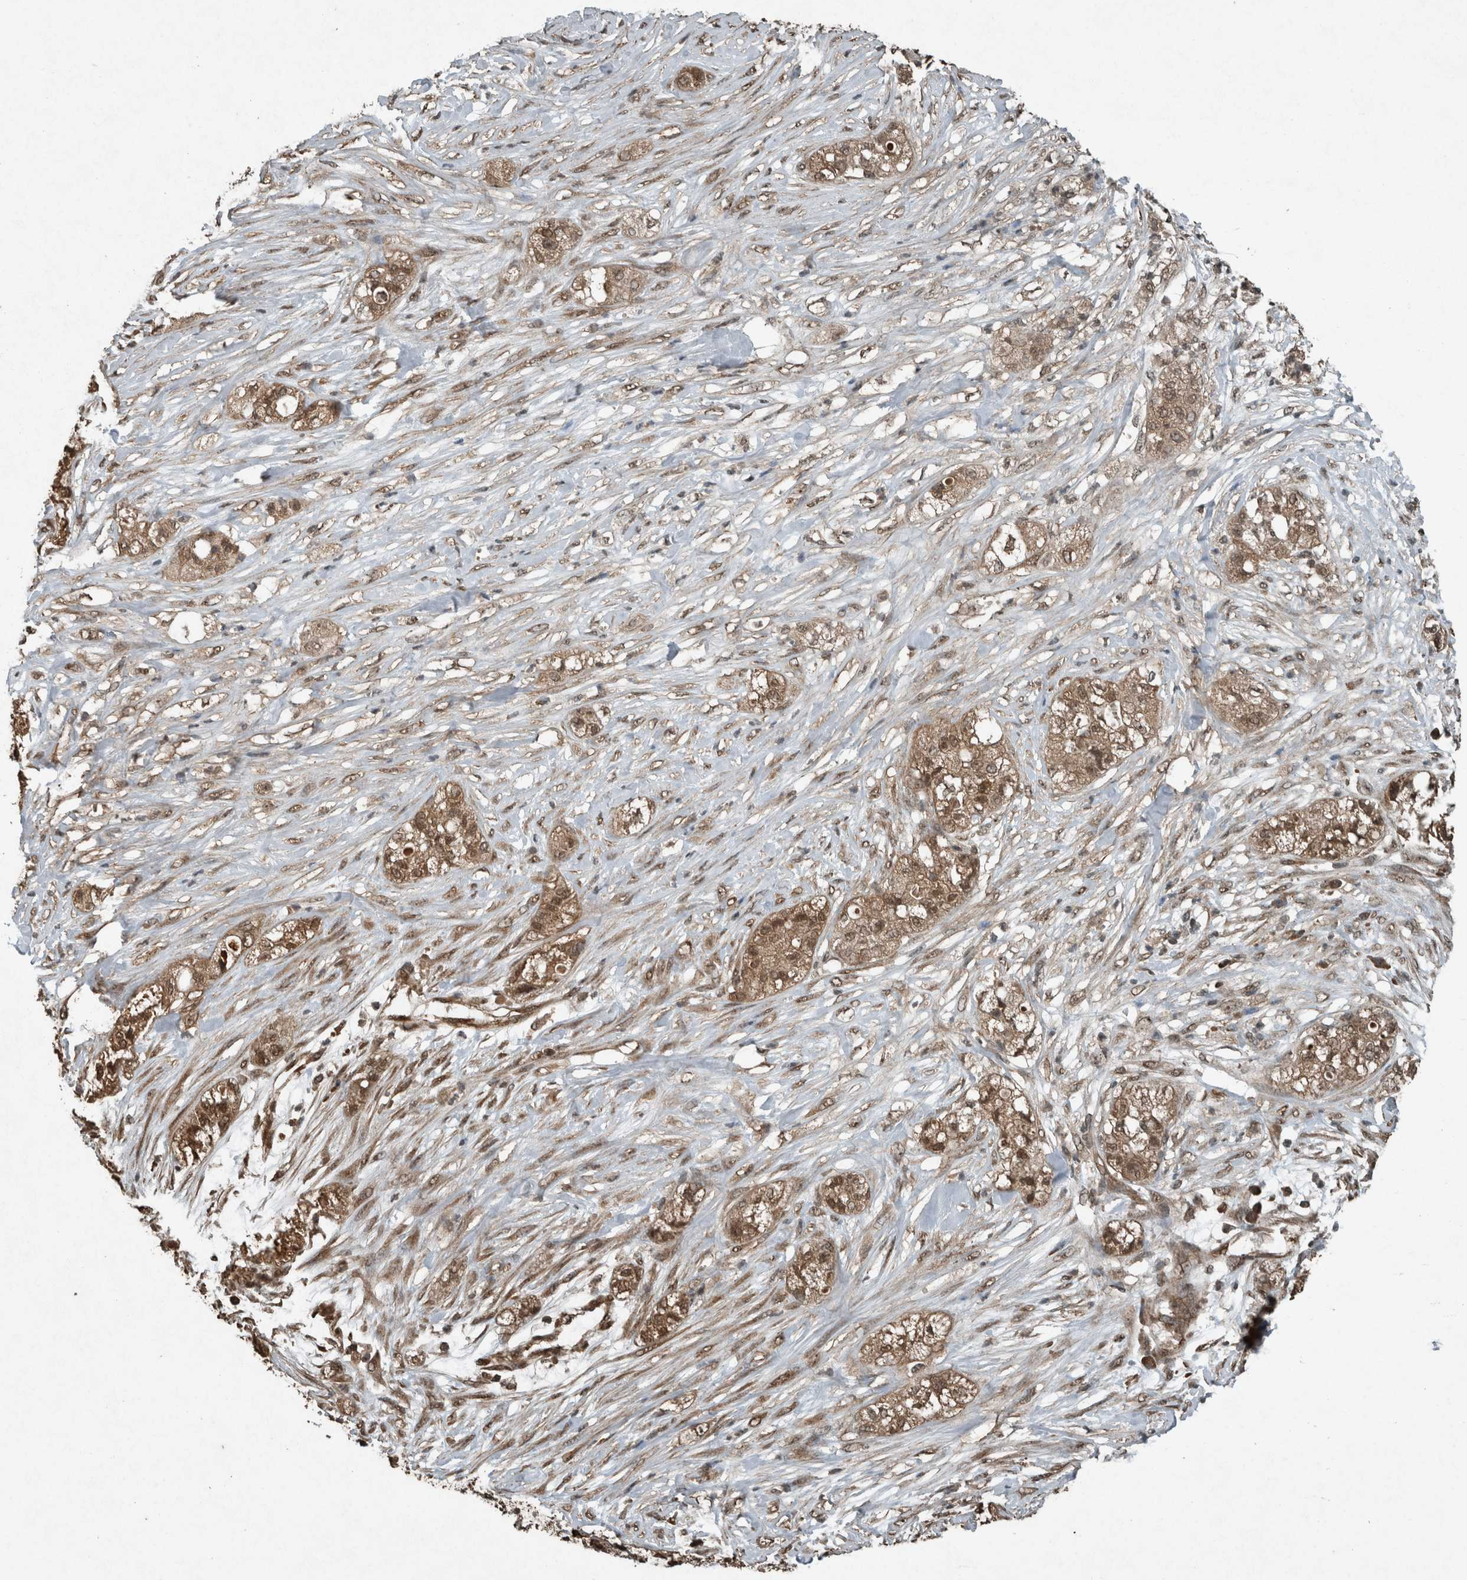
{"staining": {"intensity": "moderate", "quantity": ">75%", "location": "cytoplasmic/membranous,nuclear"}, "tissue": "pancreatic cancer", "cell_type": "Tumor cells", "image_type": "cancer", "snomed": [{"axis": "morphology", "description": "Adenocarcinoma, NOS"}, {"axis": "topography", "description": "Pancreas"}], "caption": "High-power microscopy captured an immunohistochemistry (IHC) image of pancreatic cancer, revealing moderate cytoplasmic/membranous and nuclear expression in about >75% of tumor cells. (DAB = brown stain, brightfield microscopy at high magnification).", "gene": "ARHGEF12", "patient": {"sex": "female", "age": 78}}